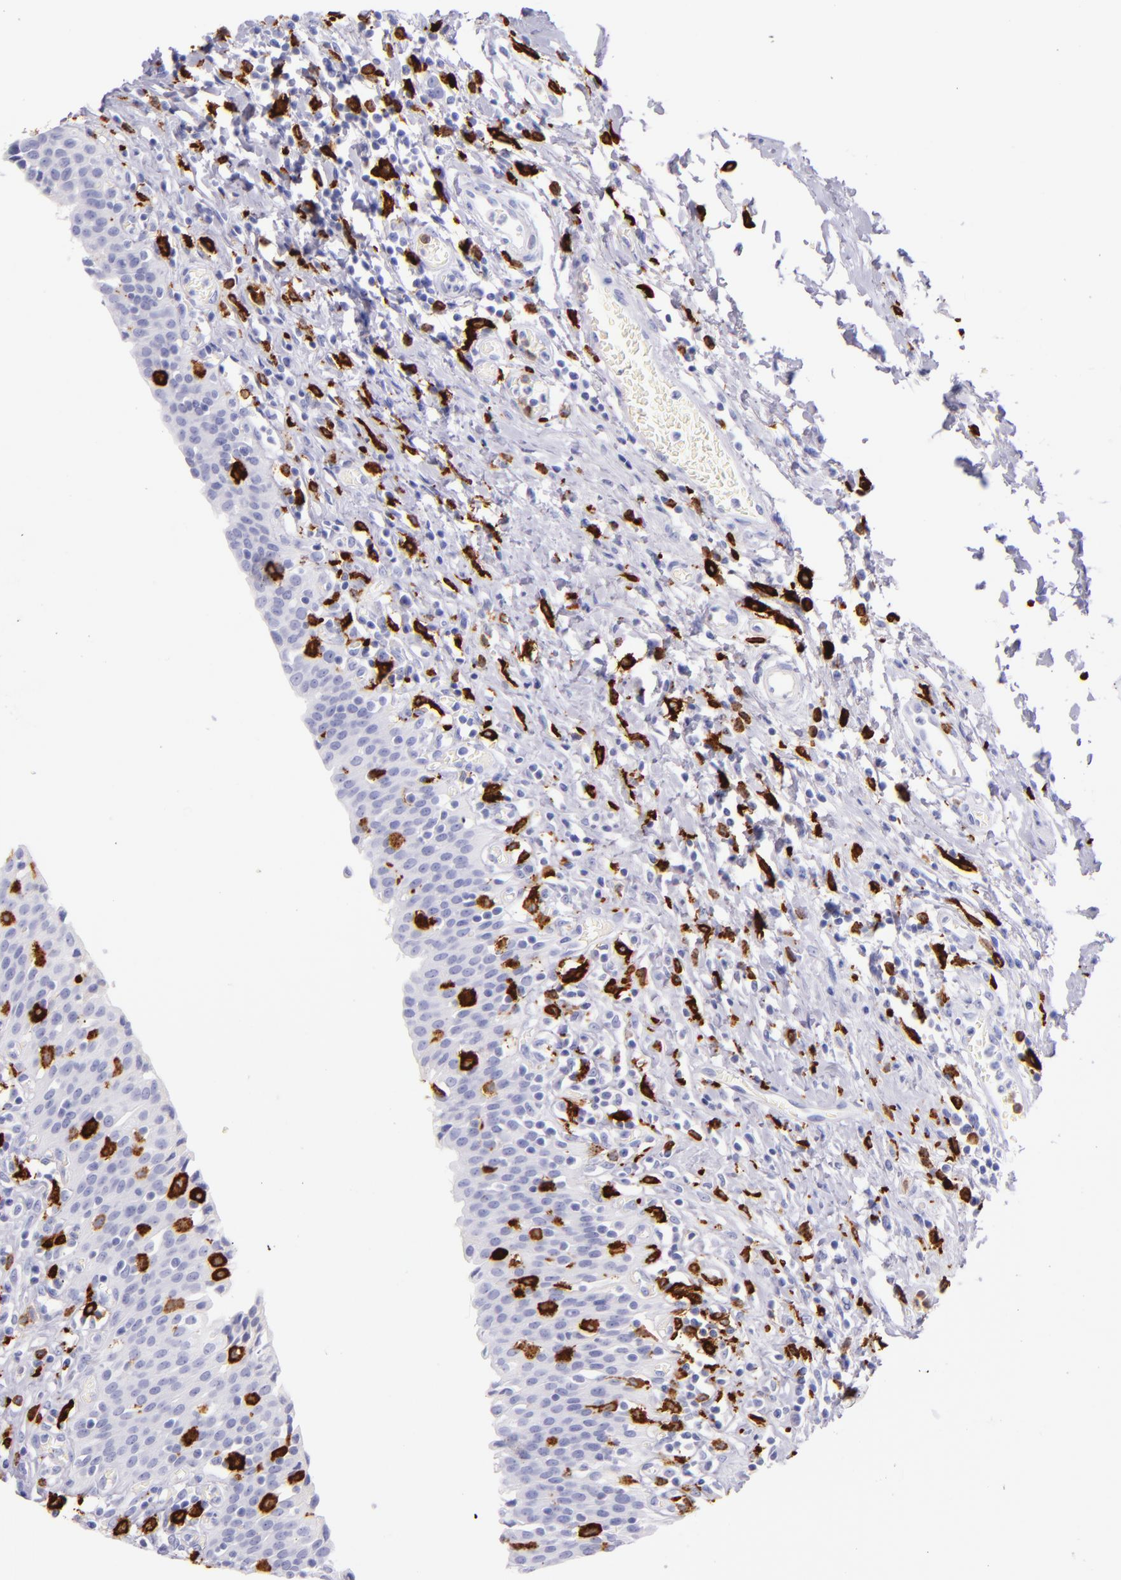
{"staining": {"intensity": "negative", "quantity": "none", "location": "none"}, "tissue": "urinary bladder", "cell_type": "Urothelial cells", "image_type": "normal", "snomed": [{"axis": "morphology", "description": "Normal tissue, NOS"}, {"axis": "topography", "description": "Urinary bladder"}], "caption": "There is no significant positivity in urothelial cells of urinary bladder. (DAB (3,3'-diaminobenzidine) immunohistochemistry, high magnification).", "gene": "CD163", "patient": {"sex": "male", "age": 51}}